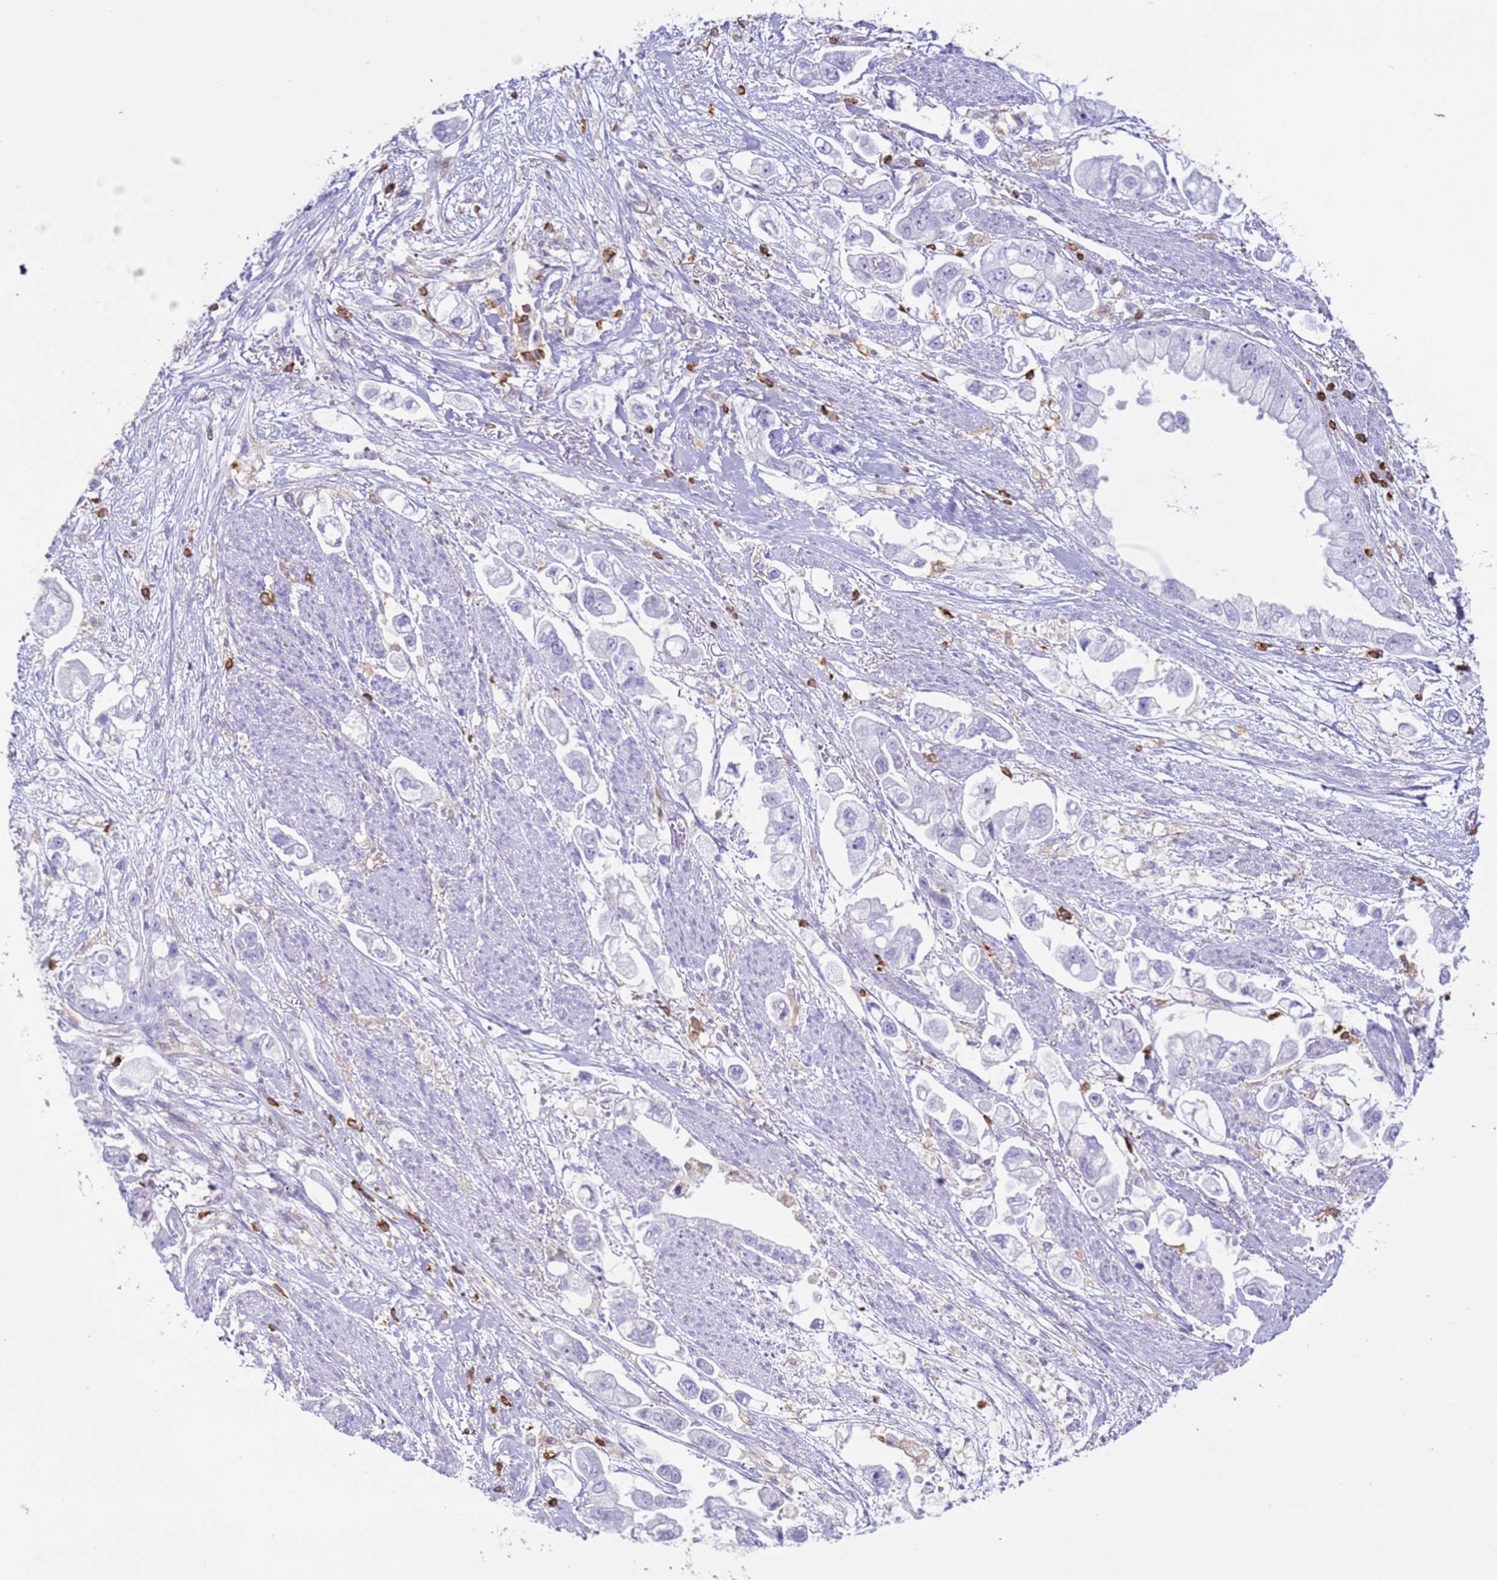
{"staining": {"intensity": "negative", "quantity": "none", "location": "none"}, "tissue": "stomach cancer", "cell_type": "Tumor cells", "image_type": "cancer", "snomed": [{"axis": "morphology", "description": "Adenocarcinoma, NOS"}, {"axis": "topography", "description": "Stomach"}], "caption": "High power microscopy micrograph of an IHC photomicrograph of stomach cancer (adenocarcinoma), revealing no significant staining in tumor cells. The staining was performed using DAB (3,3'-diaminobenzidine) to visualize the protein expression in brown, while the nuclei were stained in blue with hematoxylin (Magnification: 20x).", "gene": "IRF5", "patient": {"sex": "male", "age": 62}}